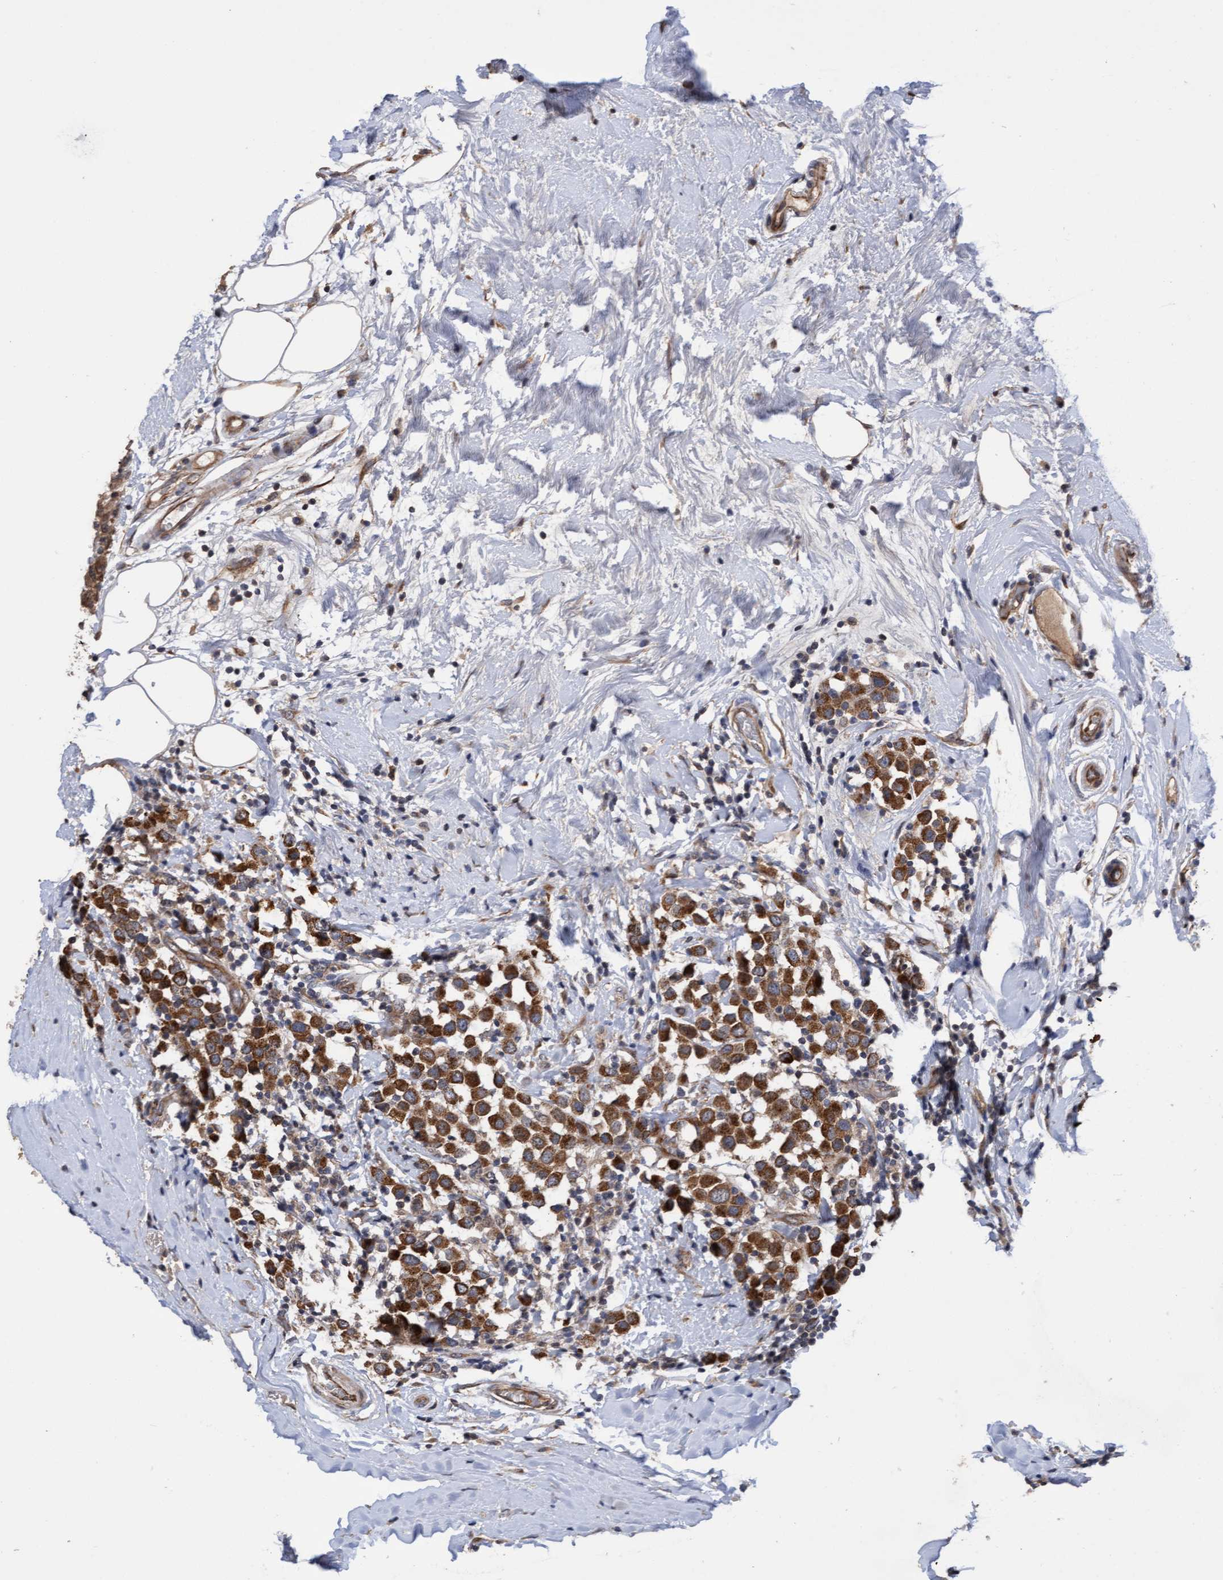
{"staining": {"intensity": "moderate", "quantity": ">75%", "location": "cytoplasmic/membranous"}, "tissue": "breast cancer", "cell_type": "Tumor cells", "image_type": "cancer", "snomed": [{"axis": "morphology", "description": "Duct carcinoma"}, {"axis": "topography", "description": "Breast"}], "caption": "Immunohistochemical staining of breast cancer (invasive ductal carcinoma) displays medium levels of moderate cytoplasmic/membranous positivity in approximately >75% of tumor cells.", "gene": "ITFG1", "patient": {"sex": "female", "age": 61}}